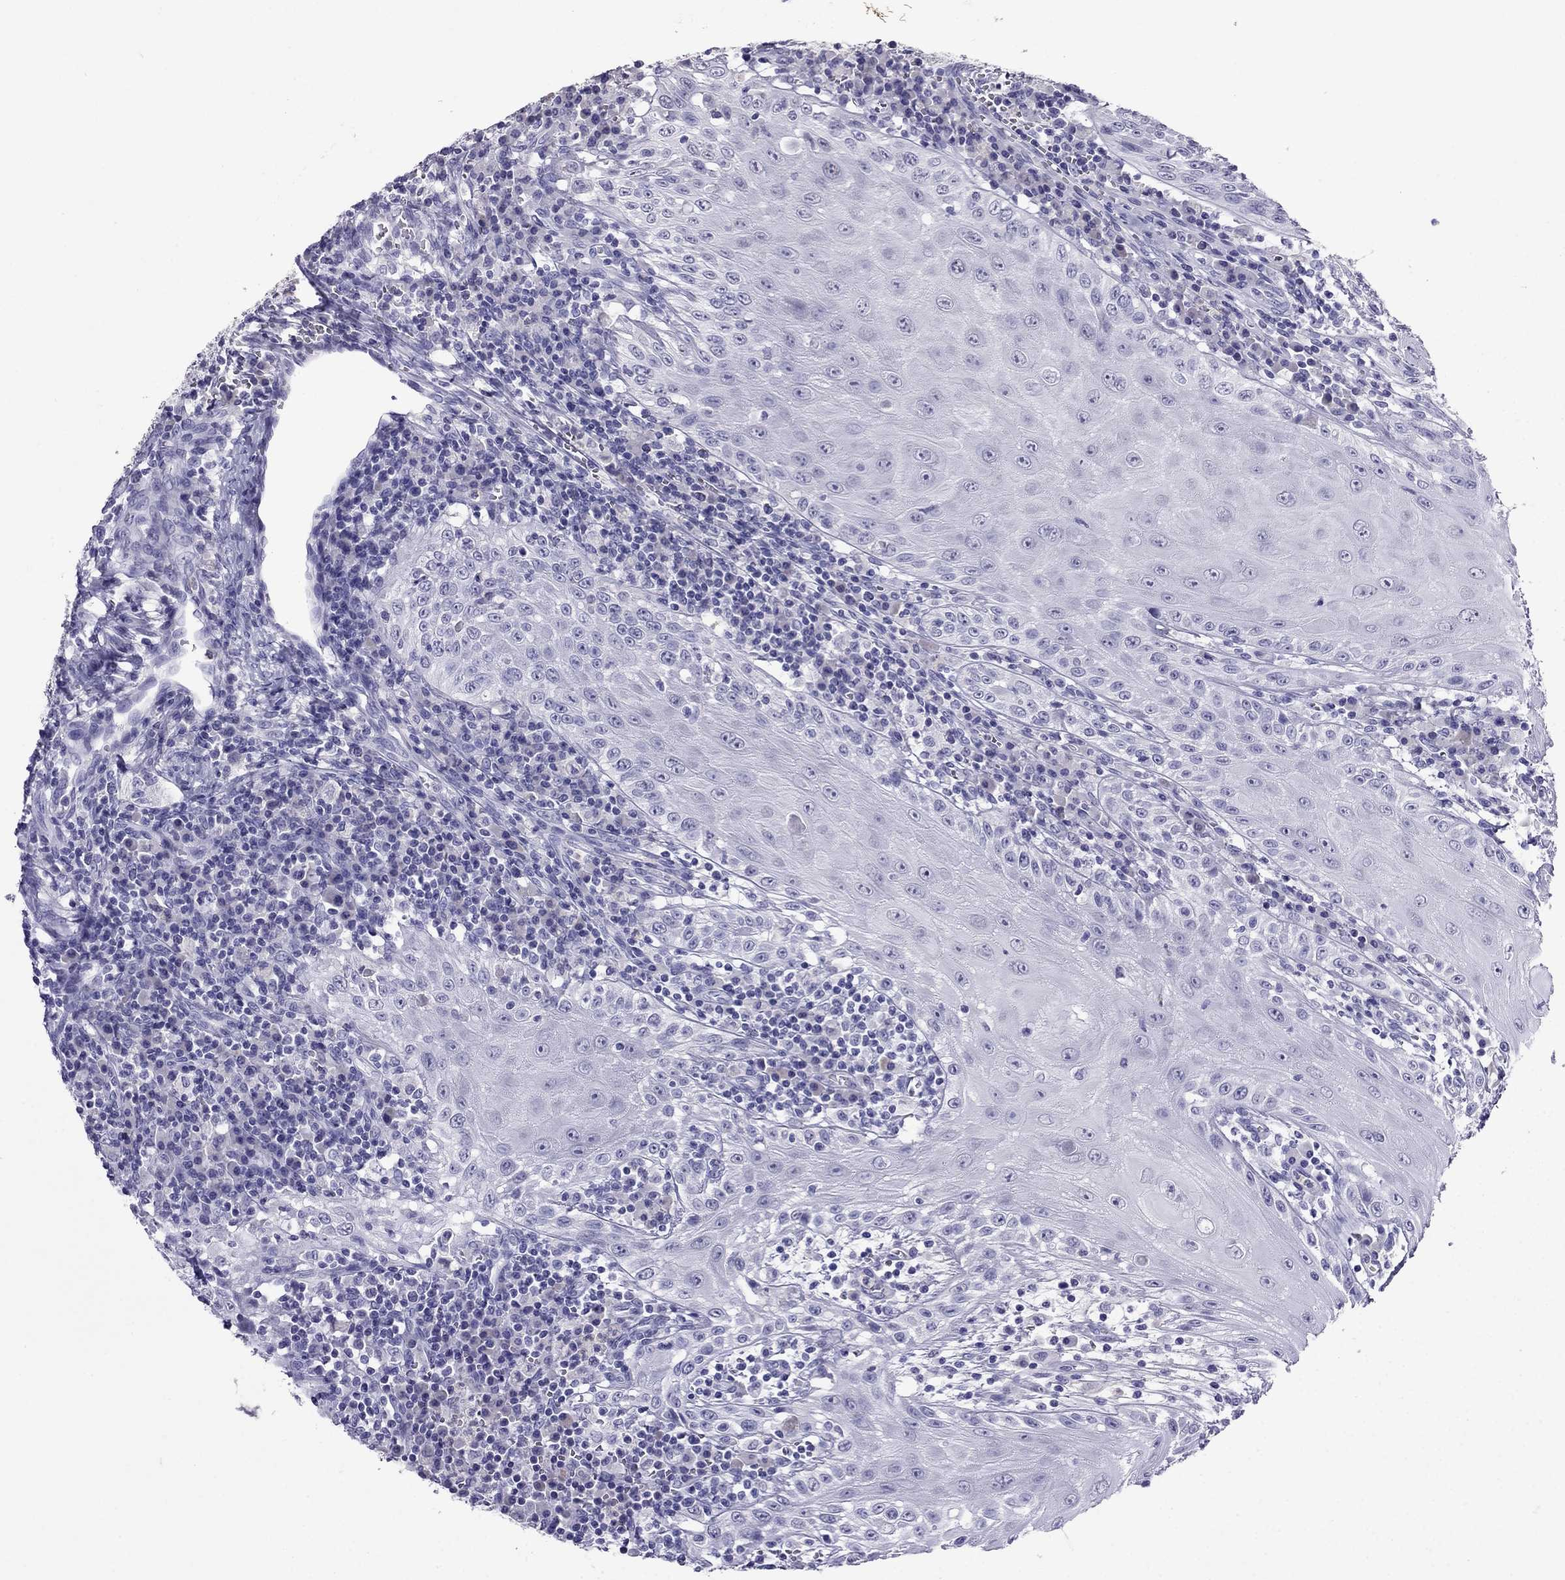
{"staining": {"intensity": "negative", "quantity": "none", "location": "none"}, "tissue": "head and neck cancer", "cell_type": "Tumor cells", "image_type": "cancer", "snomed": [{"axis": "morphology", "description": "Squamous cell carcinoma, NOS"}, {"axis": "topography", "description": "Oral tissue"}, {"axis": "topography", "description": "Head-Neck"}], "caption": "IHC histopathology image of human squamous cell carcinoma (head and neck) stained for a protein (brown), which exhibits no expression in tumor cells.", "gene": "CDHR4", "patient": {"sex": "male", "age": 58}}